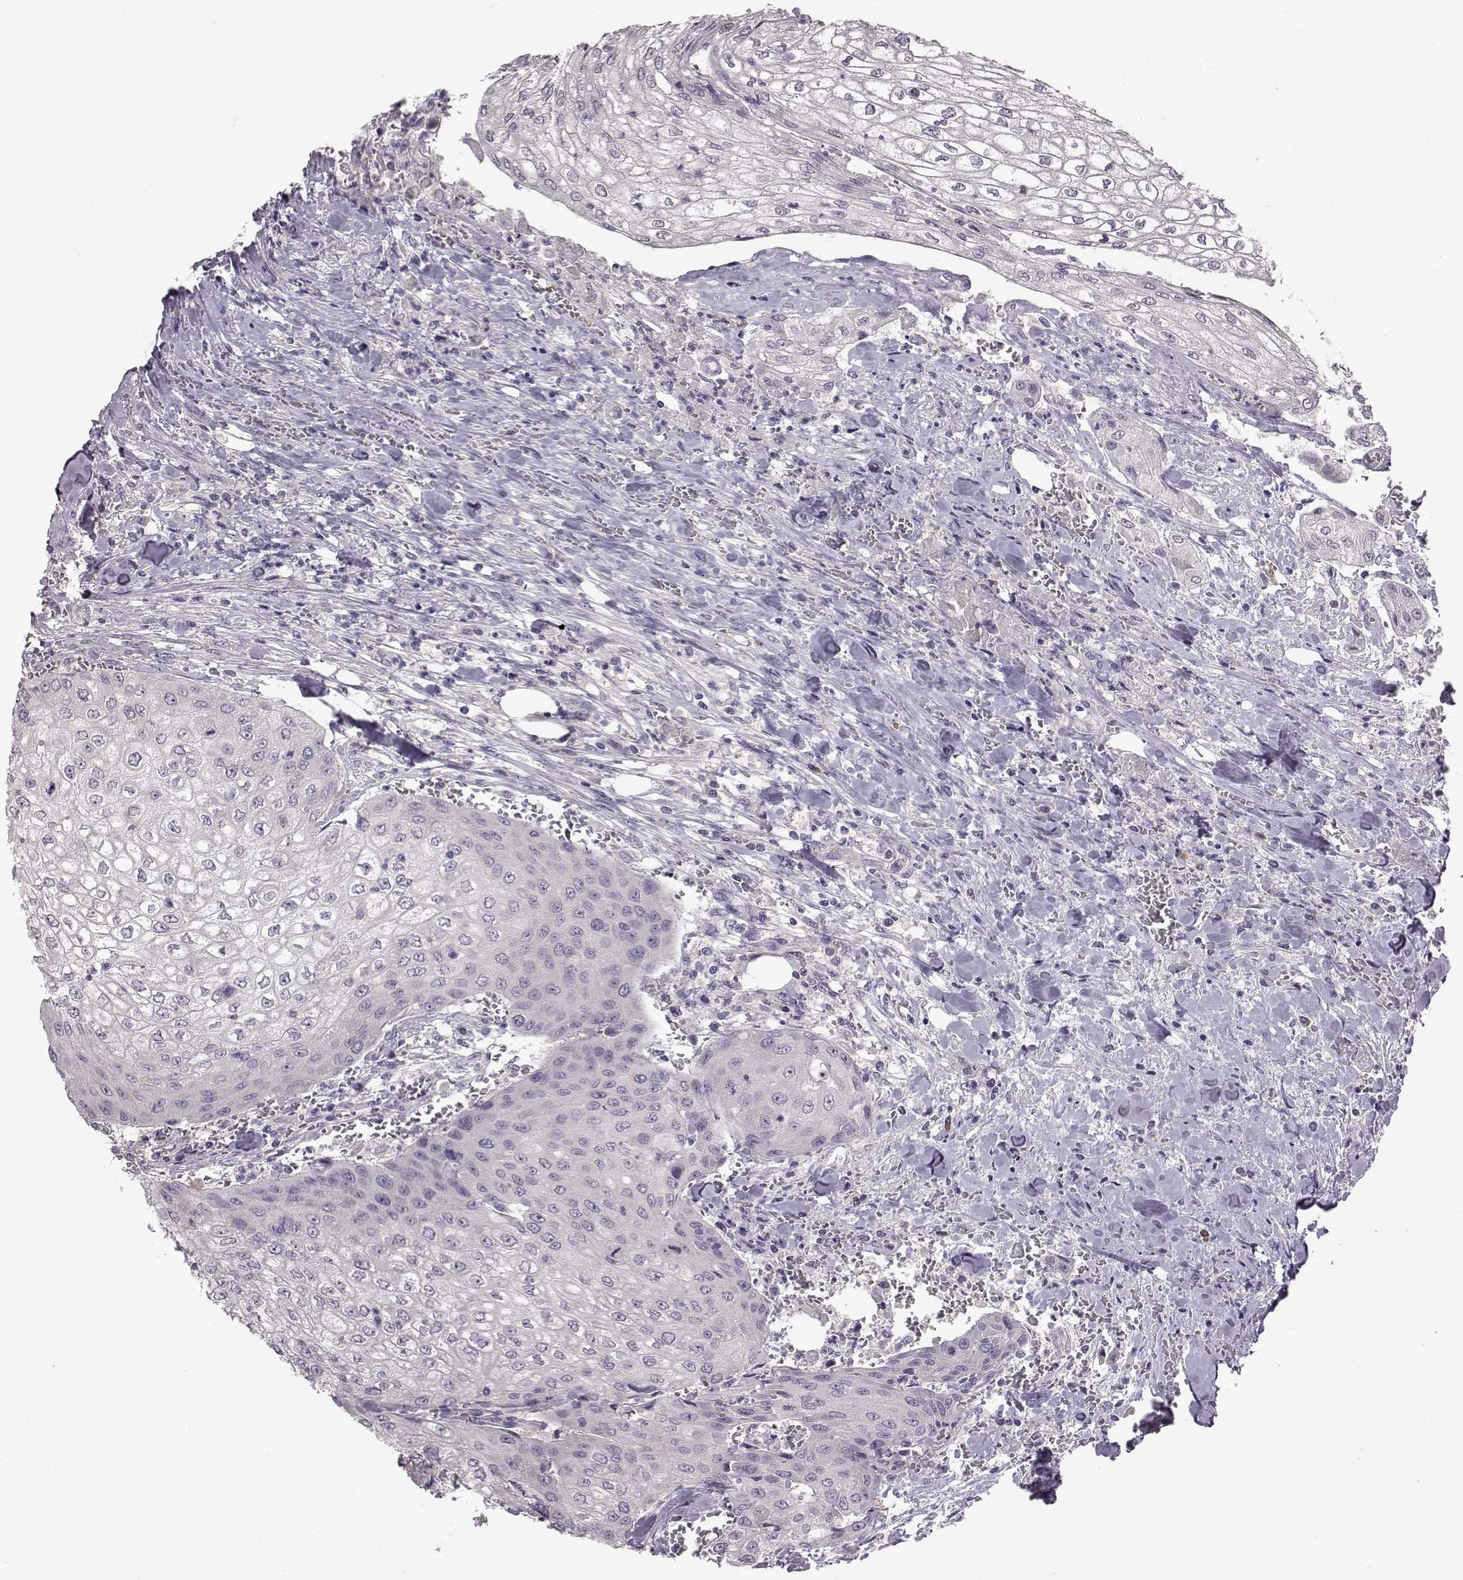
{"staining": {"intensity": "negative", "quantity": "none", "location": "none"}, "tissue": "urothelial cancer", "cell_type": "Tumor cells", "image_type": "cancer", "snomed": [{"axis": "morphology", "description": "Urothelial carcinoma, High grade"}, {"axis": "topography", "description": "Urinary bladder"}], "caption": "IHC image of urothelial cancer stained for a protein (brown), which shows no expression in tumor cells.", "gene": "ADGRG2", "patient": {"sex": "male", "age": 62}}